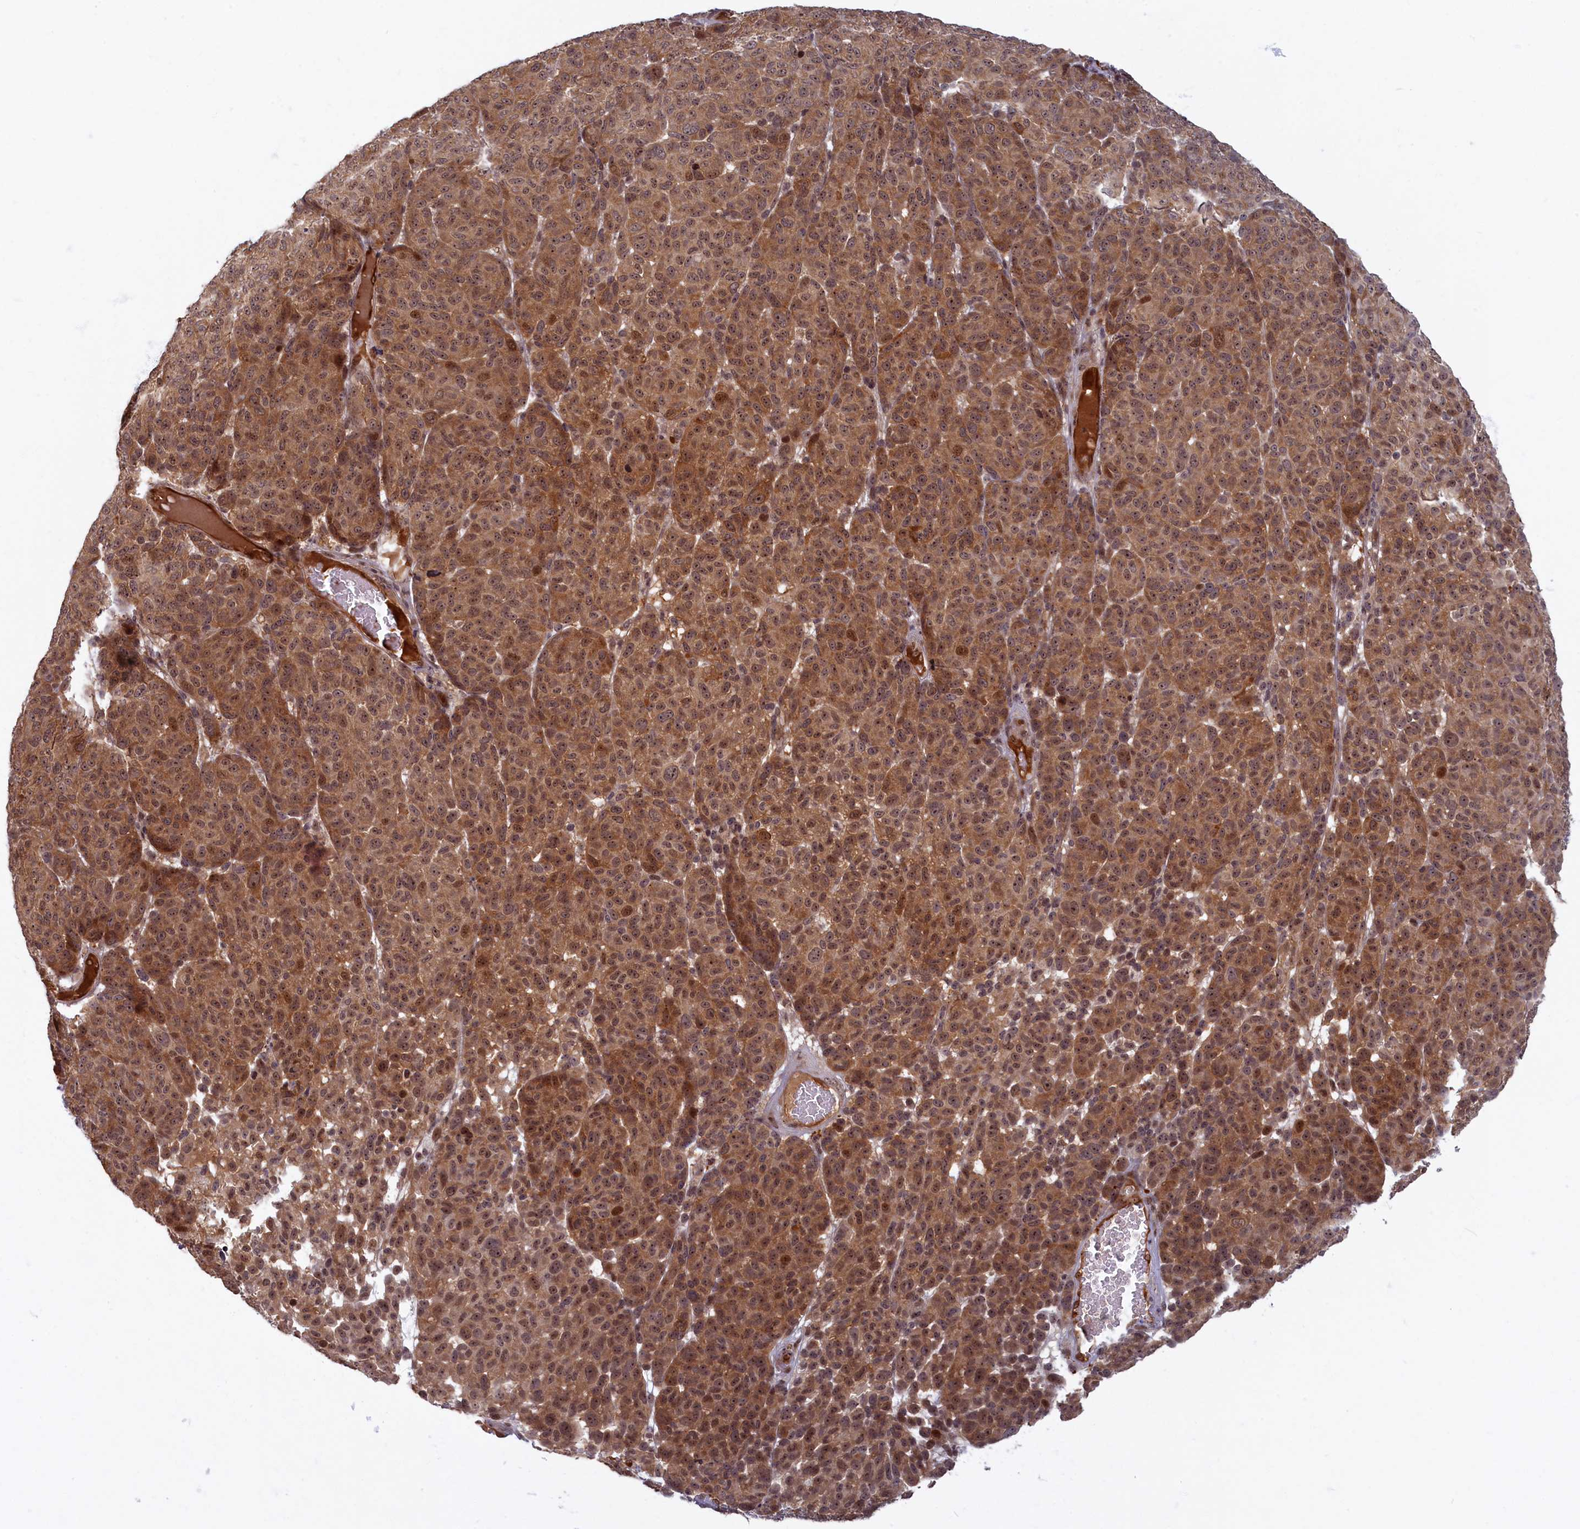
{"staining": {"intensity": "moderate", "quantity": ">75%", "location": "cytoplasmic/membranous,nuclear"}, "tissue": "melanoma", "cell_type": "Tumor cells", "image_type": "cancer", "snomed": [{"axis": "morphology", "description": "Malignant melanoma, NOS"}, {"axis": "topography", "description": "Skin"}], "caption": "About >75% of tumor cells in melanoma display moderate cytoplasmic/membranous and nuclear protein expression as visualized by brown immunohistochemical staining.", "gene": "SNRK", "patient": {"sex": "male", "age": 49}}